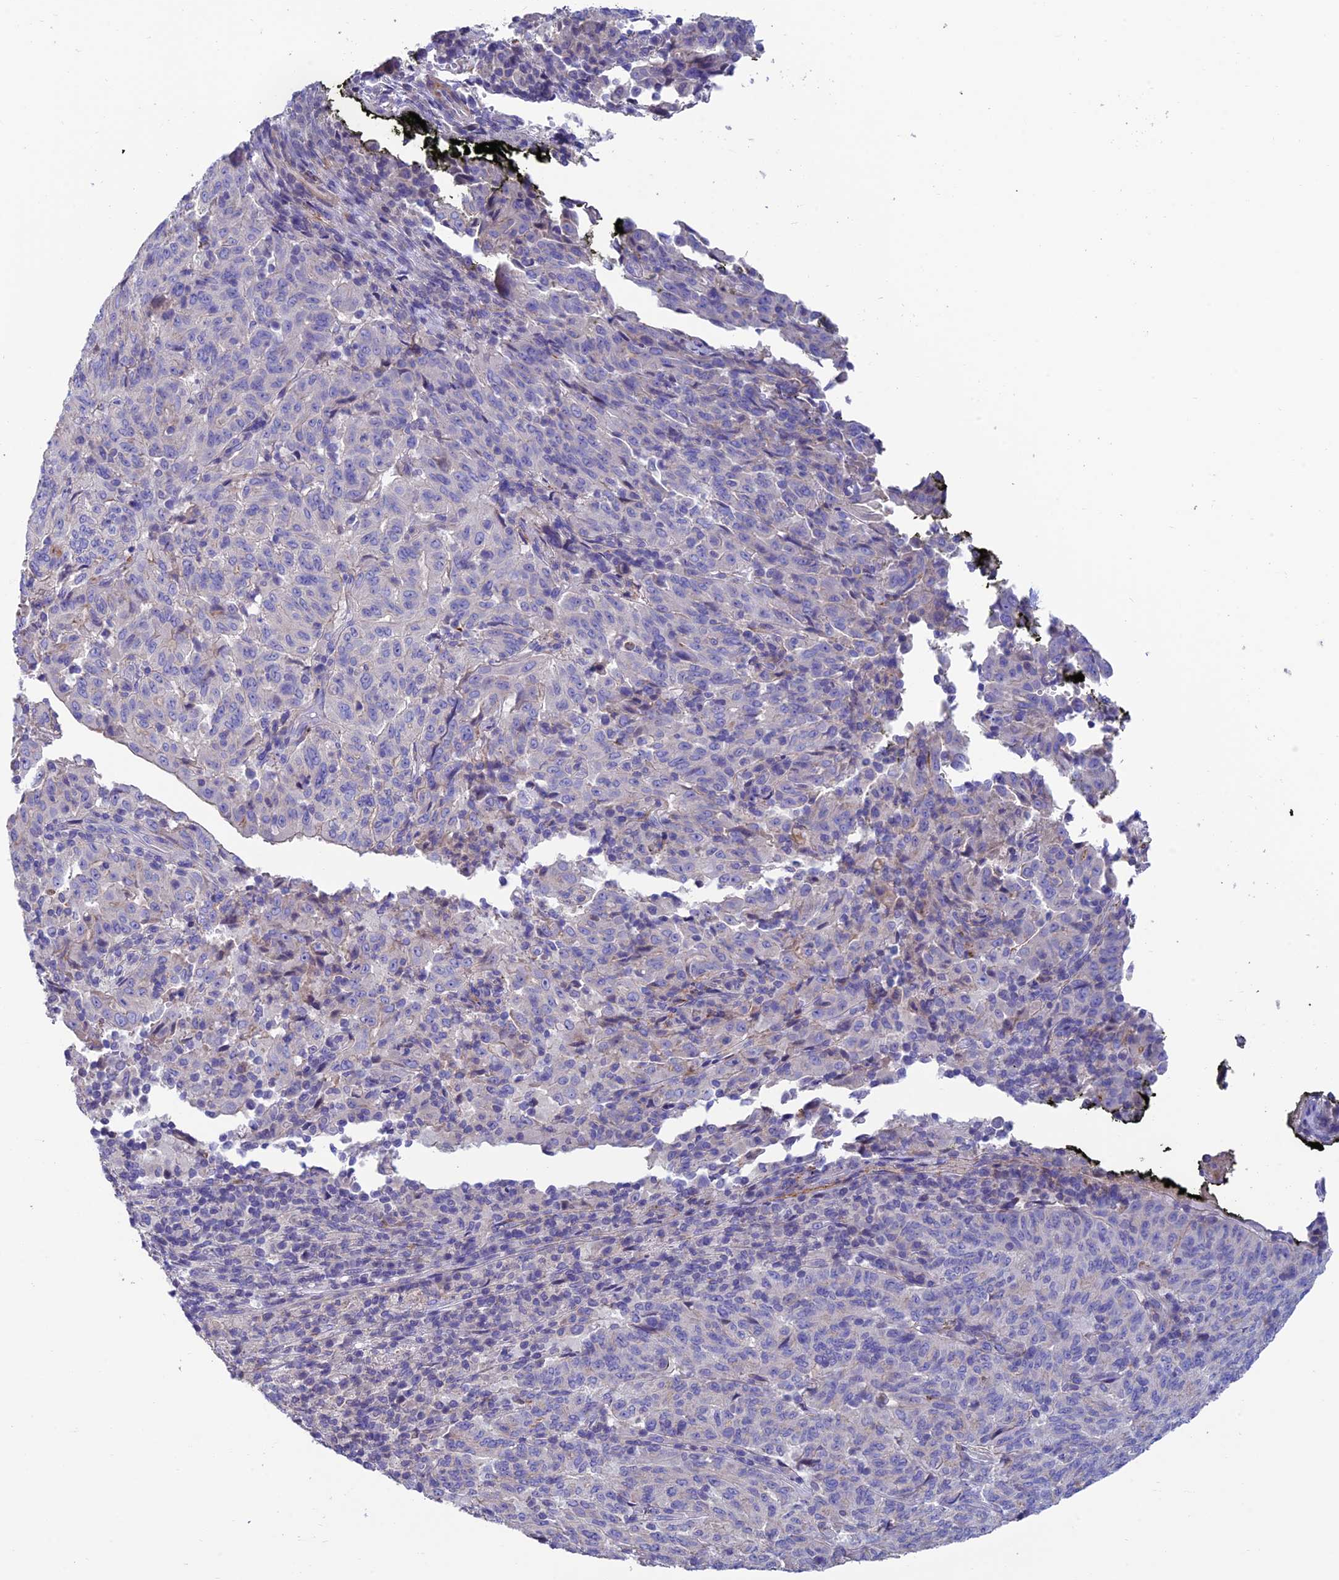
{"staining": {"intensity": "negative", "quantity": "none", "location": "none"}, "tissue": "pancreatic cancer", "cell_type": "Tumor cells", "image_type": "cancer", "snomed": [{"axis": "morphology", "description": "Adenocarcinoma, NOS"}, {"axis": "topography", "description": "Pancreas"}], "caption": "IHC image of human pancreatic cancer (adenocarcinoma) stained for a protein (brown), which displays no expression in tumor cells.", "gene": "FAM178B", "patient": {"sex": "male", "age": 63}}